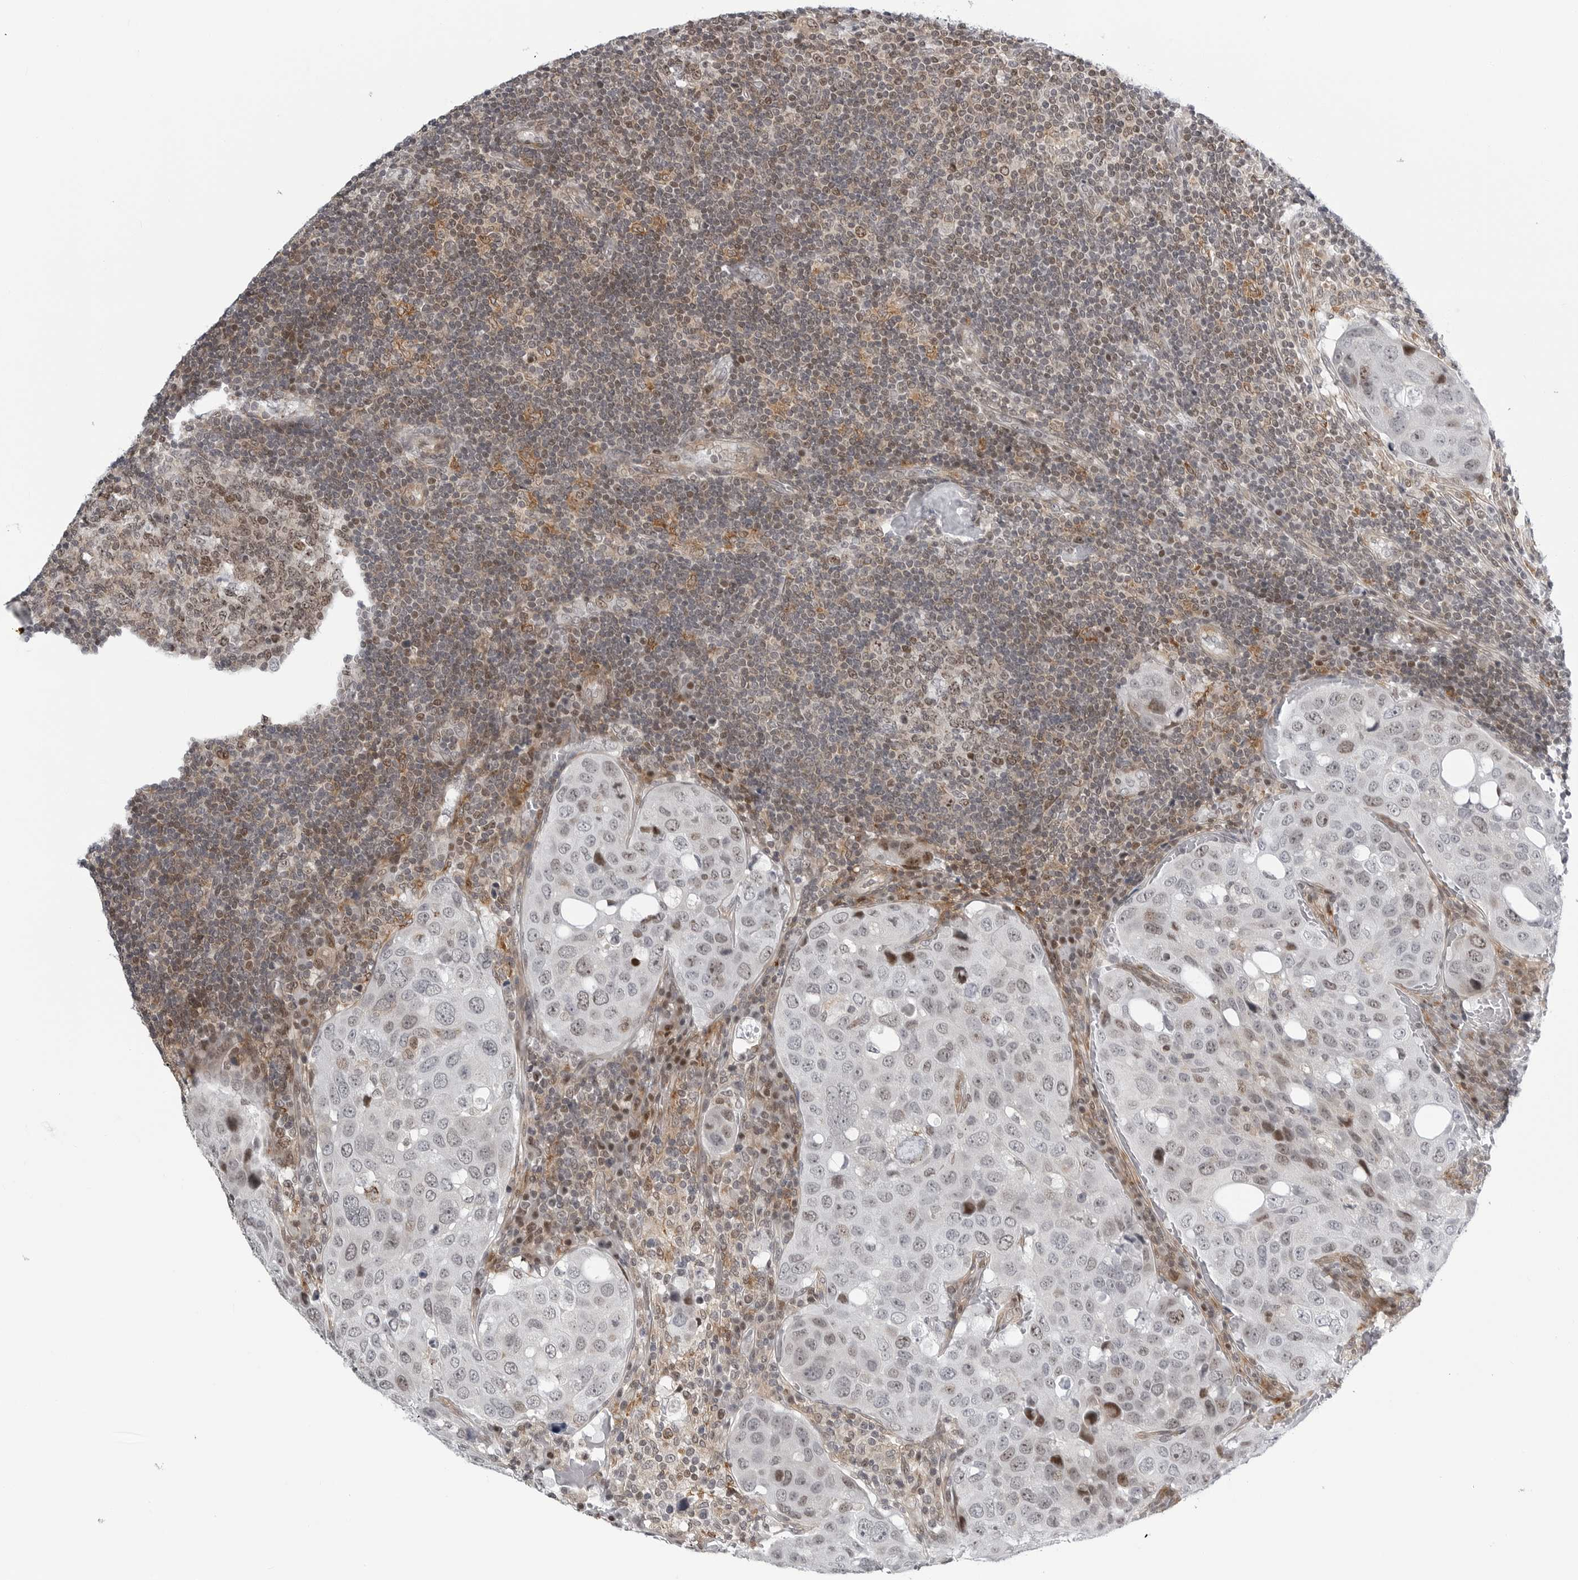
{"staining": {"intensity": "weak", "quantity": "<25%", "location": "nuclear"}, "tissue": "urothelial cancer", "cell_type": "Tumor cells", "image_type": "cancer", "snomed": [{"axis": "morphology", "description": "Urothelial carcinoma, High grade"}, {"axis": "topography", "description": "Lymph node"}, {"axis": "topography", "description": "Urinary bladder"}], "caption": "Image shows no protein expression in tumor cells of high-grade urothelial carcinoma tissue. (Brightfield microscopy of DAB IHC at high magnification).", "gene": "FAM135B", "patient": {"sex": "male", "age": 51}}